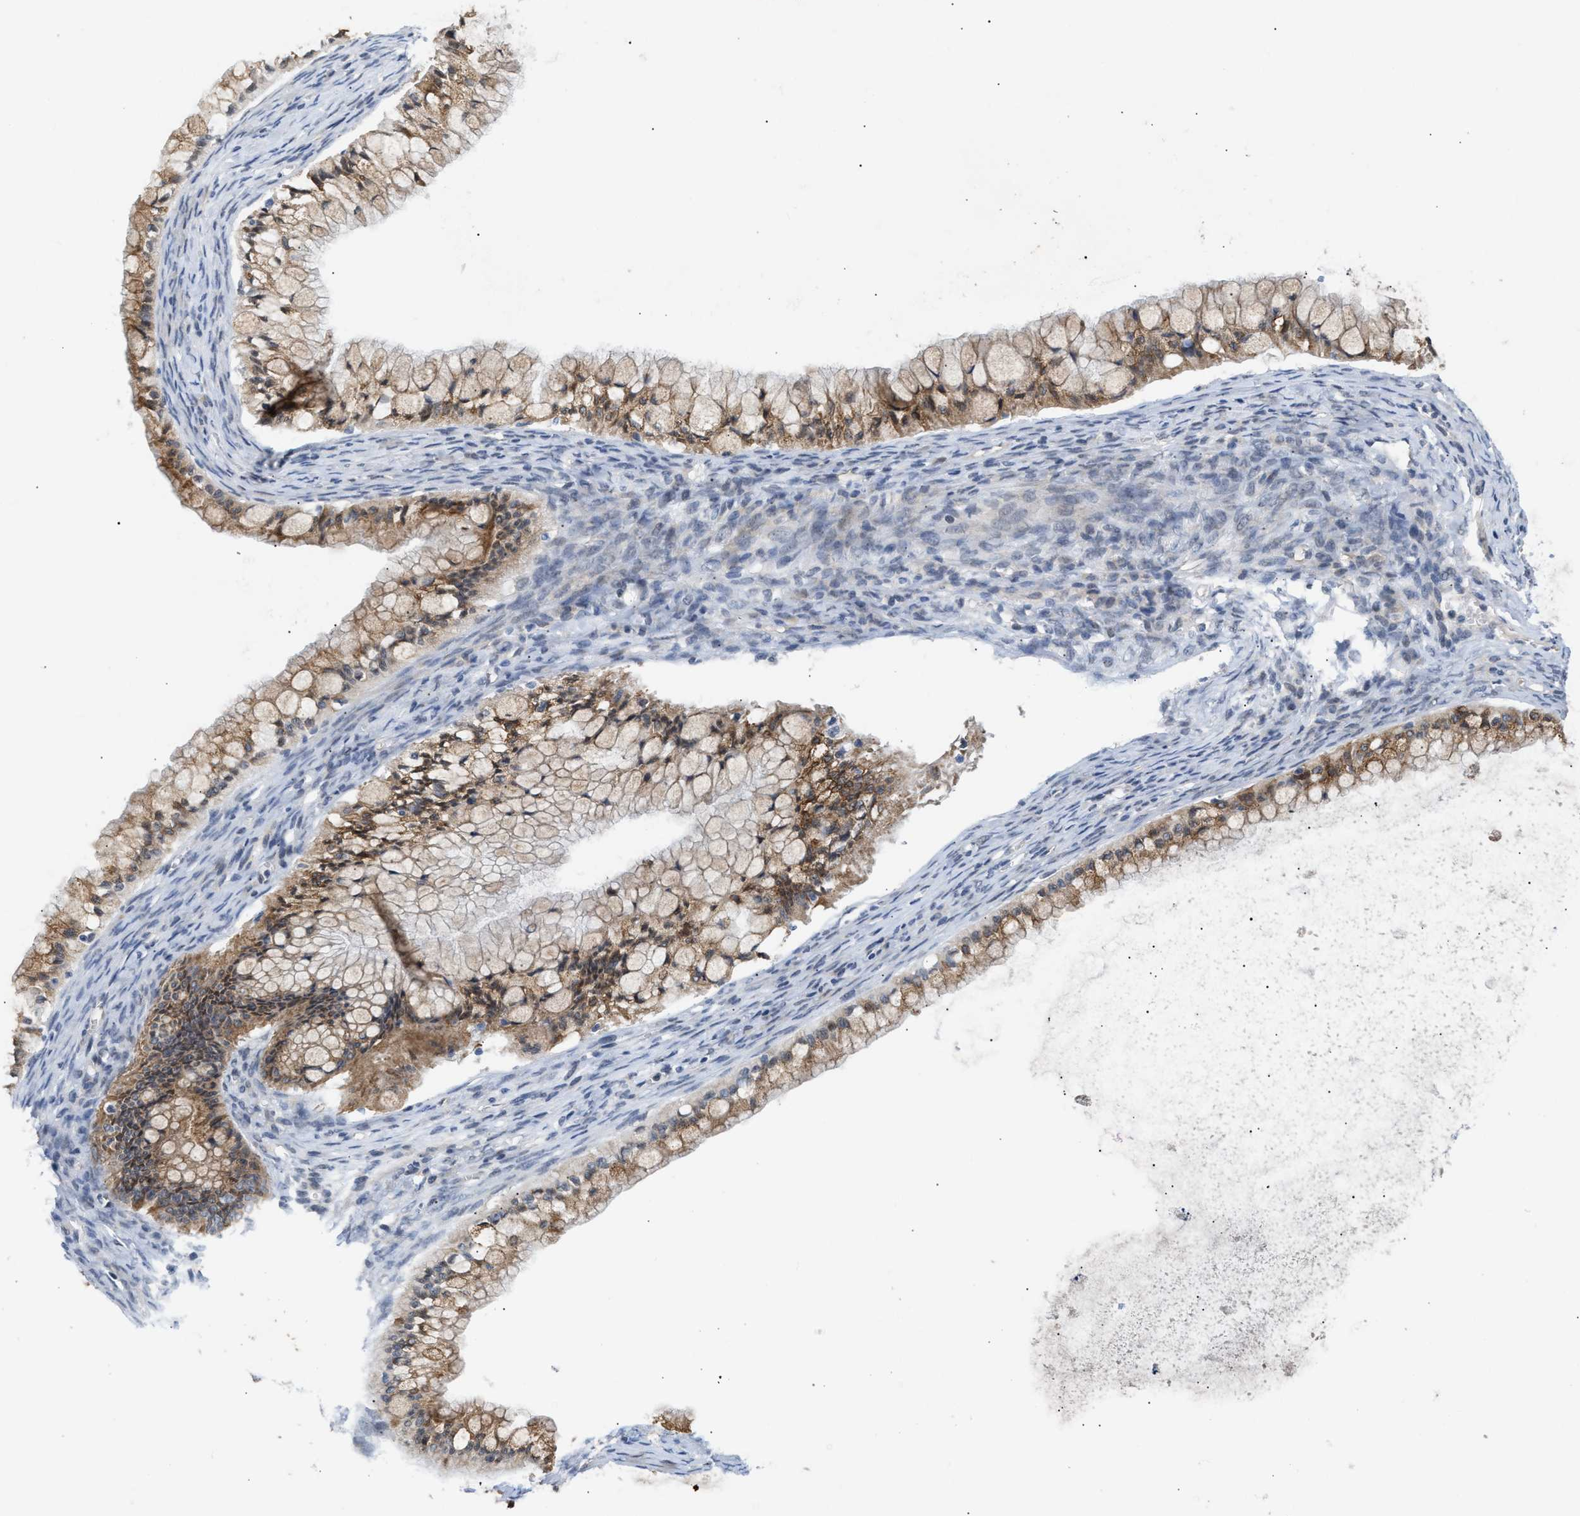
{"staining": {"intensity": "moderate", "quantity": ">75%", "location": "cytoplasmic/membranous"}, "tissue": "ovarian cancer", "cell_type": "Tumor cells", "image_type": "cancer", "snomed": [{"axis": "morphology", "description": "Cystadenocarcinoma, mucinous, NOS"}, {"axis": "topography", "description": "Ovary"}], "caption": "Ovarian cancer (mucinous cystadenocarcinoma) stained with DAB immunohistochemistry (IHC) demonstrates medium levels of moderate cytoplasmic/membranous expression in approximately >75% of tumor cells. (Stains: DAB in brown, nuclei in blue, Microscopy: brightfield microscopy at high magnification).", "gene": "TXNRD3", "patient": {"sex": "female", "age": 57}}